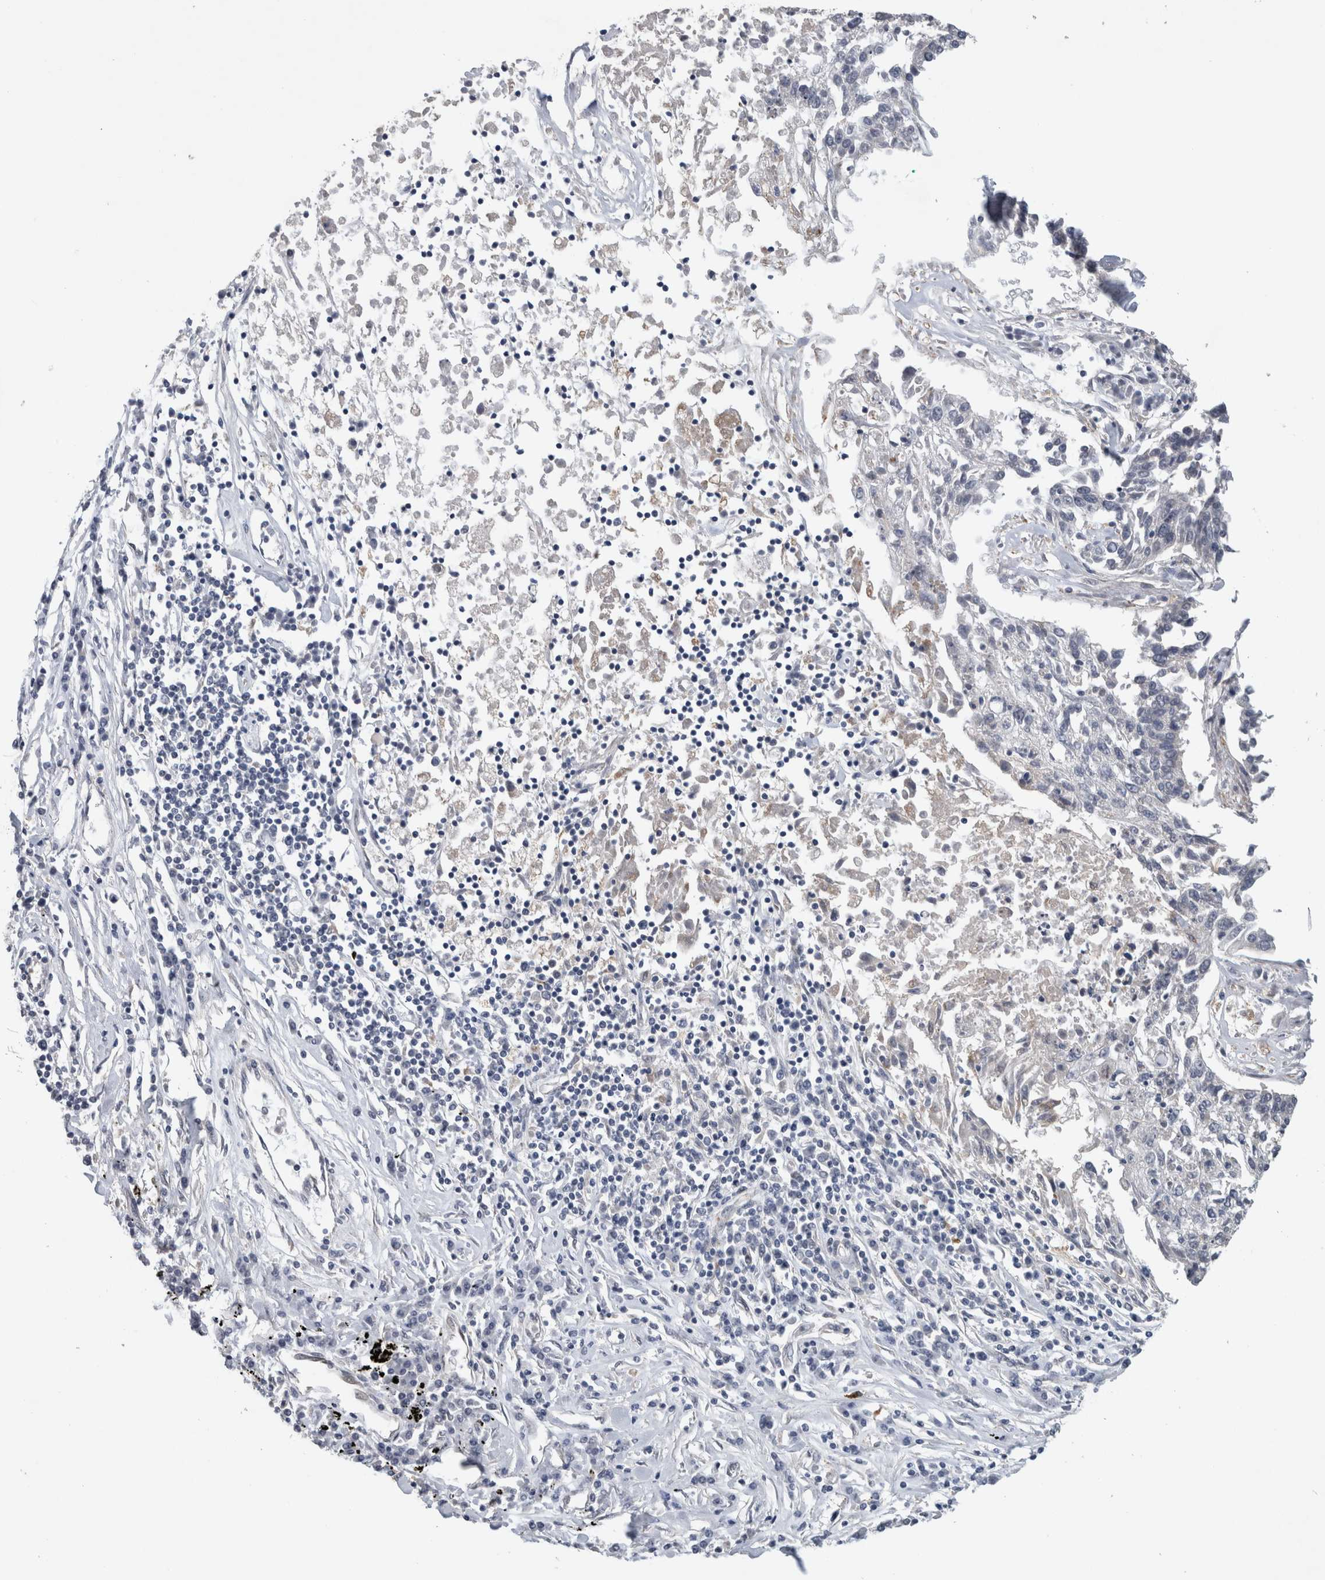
{"staining": {"intensity": "negative", "quantity": "none", "location": "none"}, "tissue": "lung cancer", "cell_type": "Tumor cells", "image_type": "cancer", "snomed": [{"axis": "morphology", "description": "Normal tissue, NOS"}, {"axis": "morphology", "description": "Squamous cell carcinoma, NOS"}, {"axis": "topography", "description": "Lymph node"}, {"axis": "topography", "description": "Cartilage tissue"}, {"axis": "topography", "description": "Bronchus"}, {"axis": "topography", "description": "Lung"}, {"axis": "topography", "description": "Peripheral nerve tissue"}], "caption": "This is an immunohistochemistry photomicrograph of lung squamous cell carcinoma. There is no staining in tumor cells.", "gene": "PRXL2A", "patient": {"sex": "female", "age": 49}}